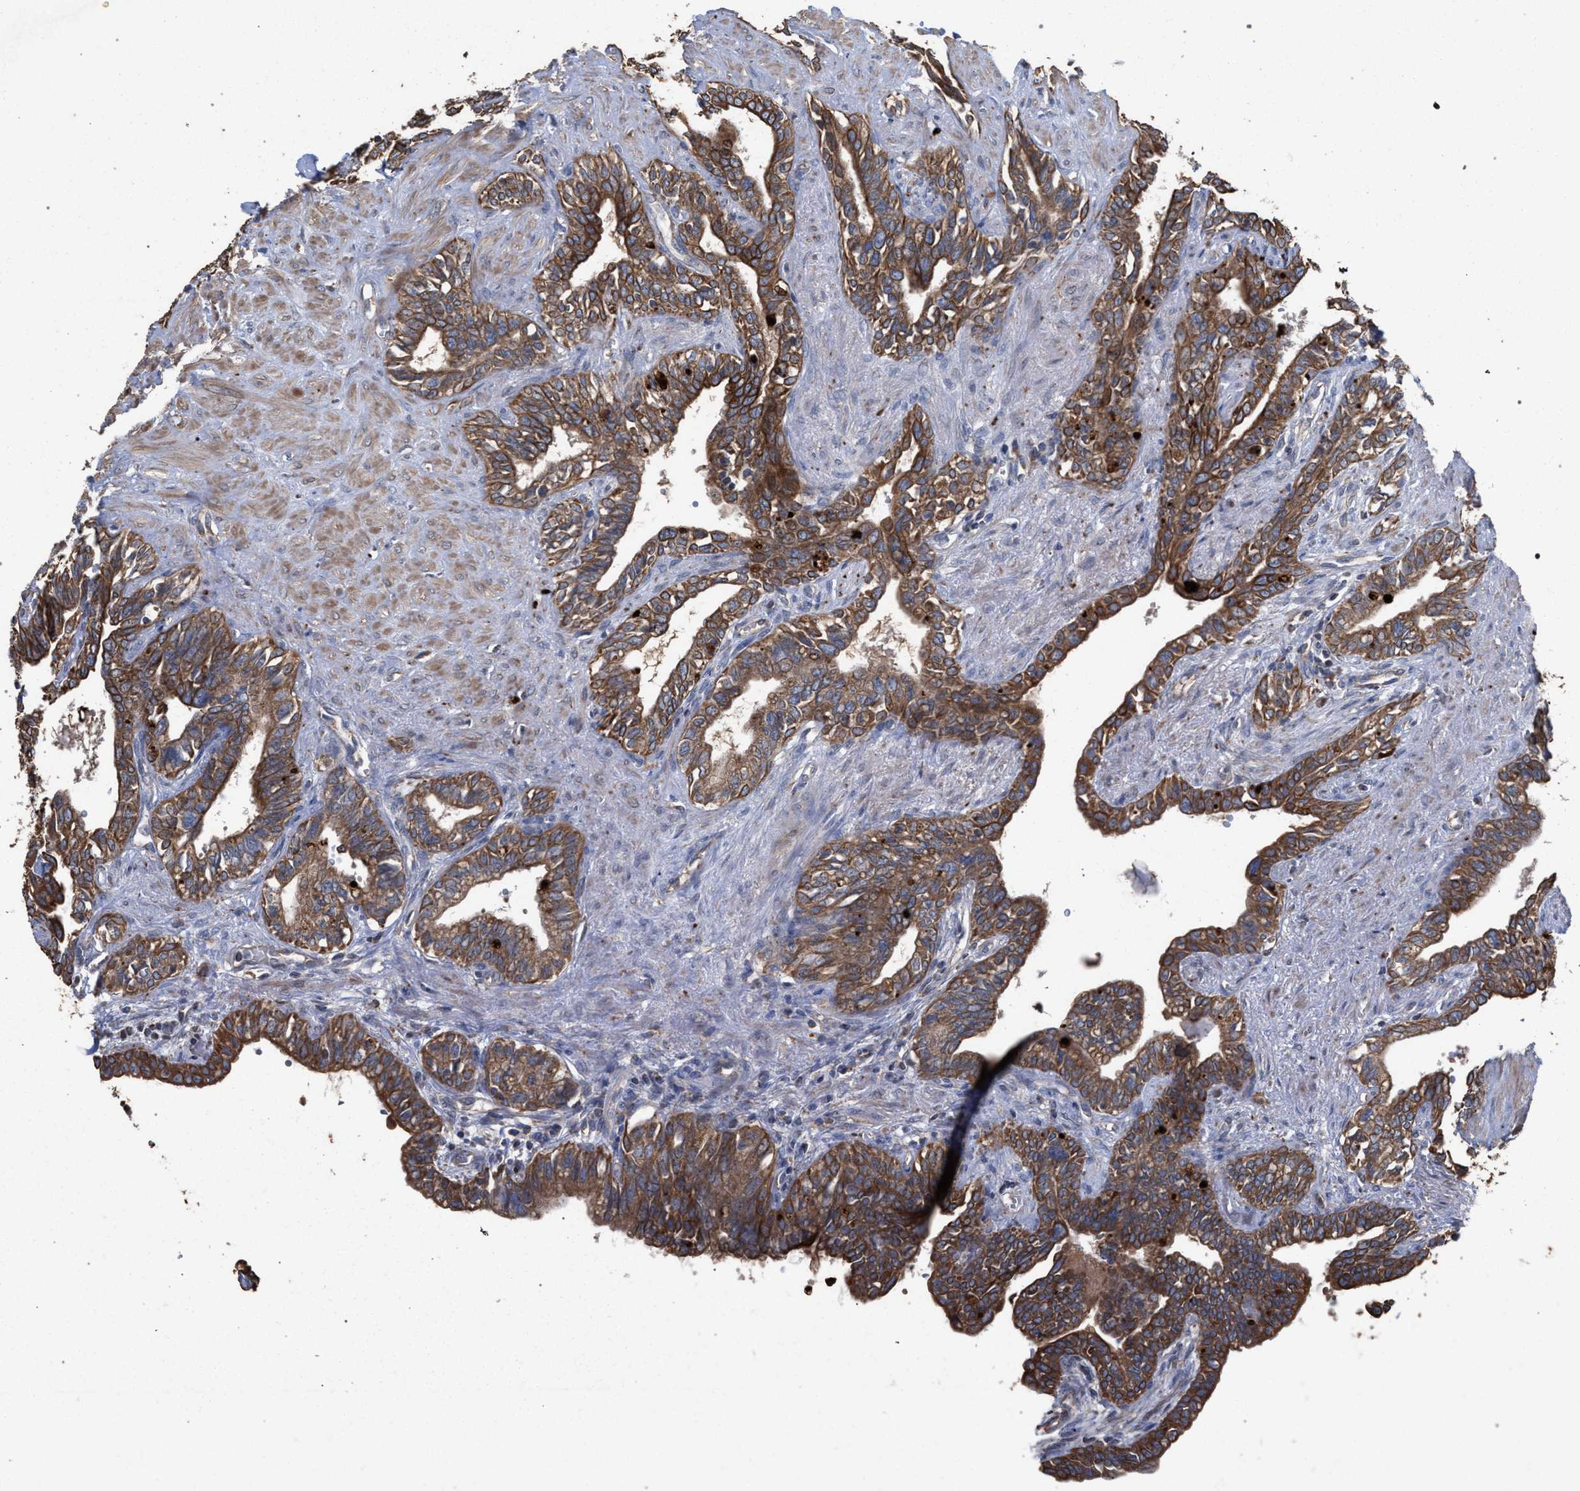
{"staining": {"intensity": "moderate", "quantity": ">75%", "location": "cytoplasmic/membranous"}, "tissue": "seminal vesicle", "cell_type": "Glandular cells", "image_type": "normal", "snomed": [{"axis": "morphology", "description": "Normal tissue, NOS"}, {"axis": "morphology", "description": "Adenocarcinoma, High grade"}, {"axis": "topography", "description": "Prostate"}, {"axis": "topography", "description": "Seminal veicle"}], "caption": "Brown immunohistochemical staining in normal seminal vesicle demonstrates moderate cytoplasmic/membranous staining in about >75% of glandular cells. (Brightfield microscopy of DAB IHC at high magnification).", "gene": "BCL2L12", "patient": {"sex": "male", "age": 55}}